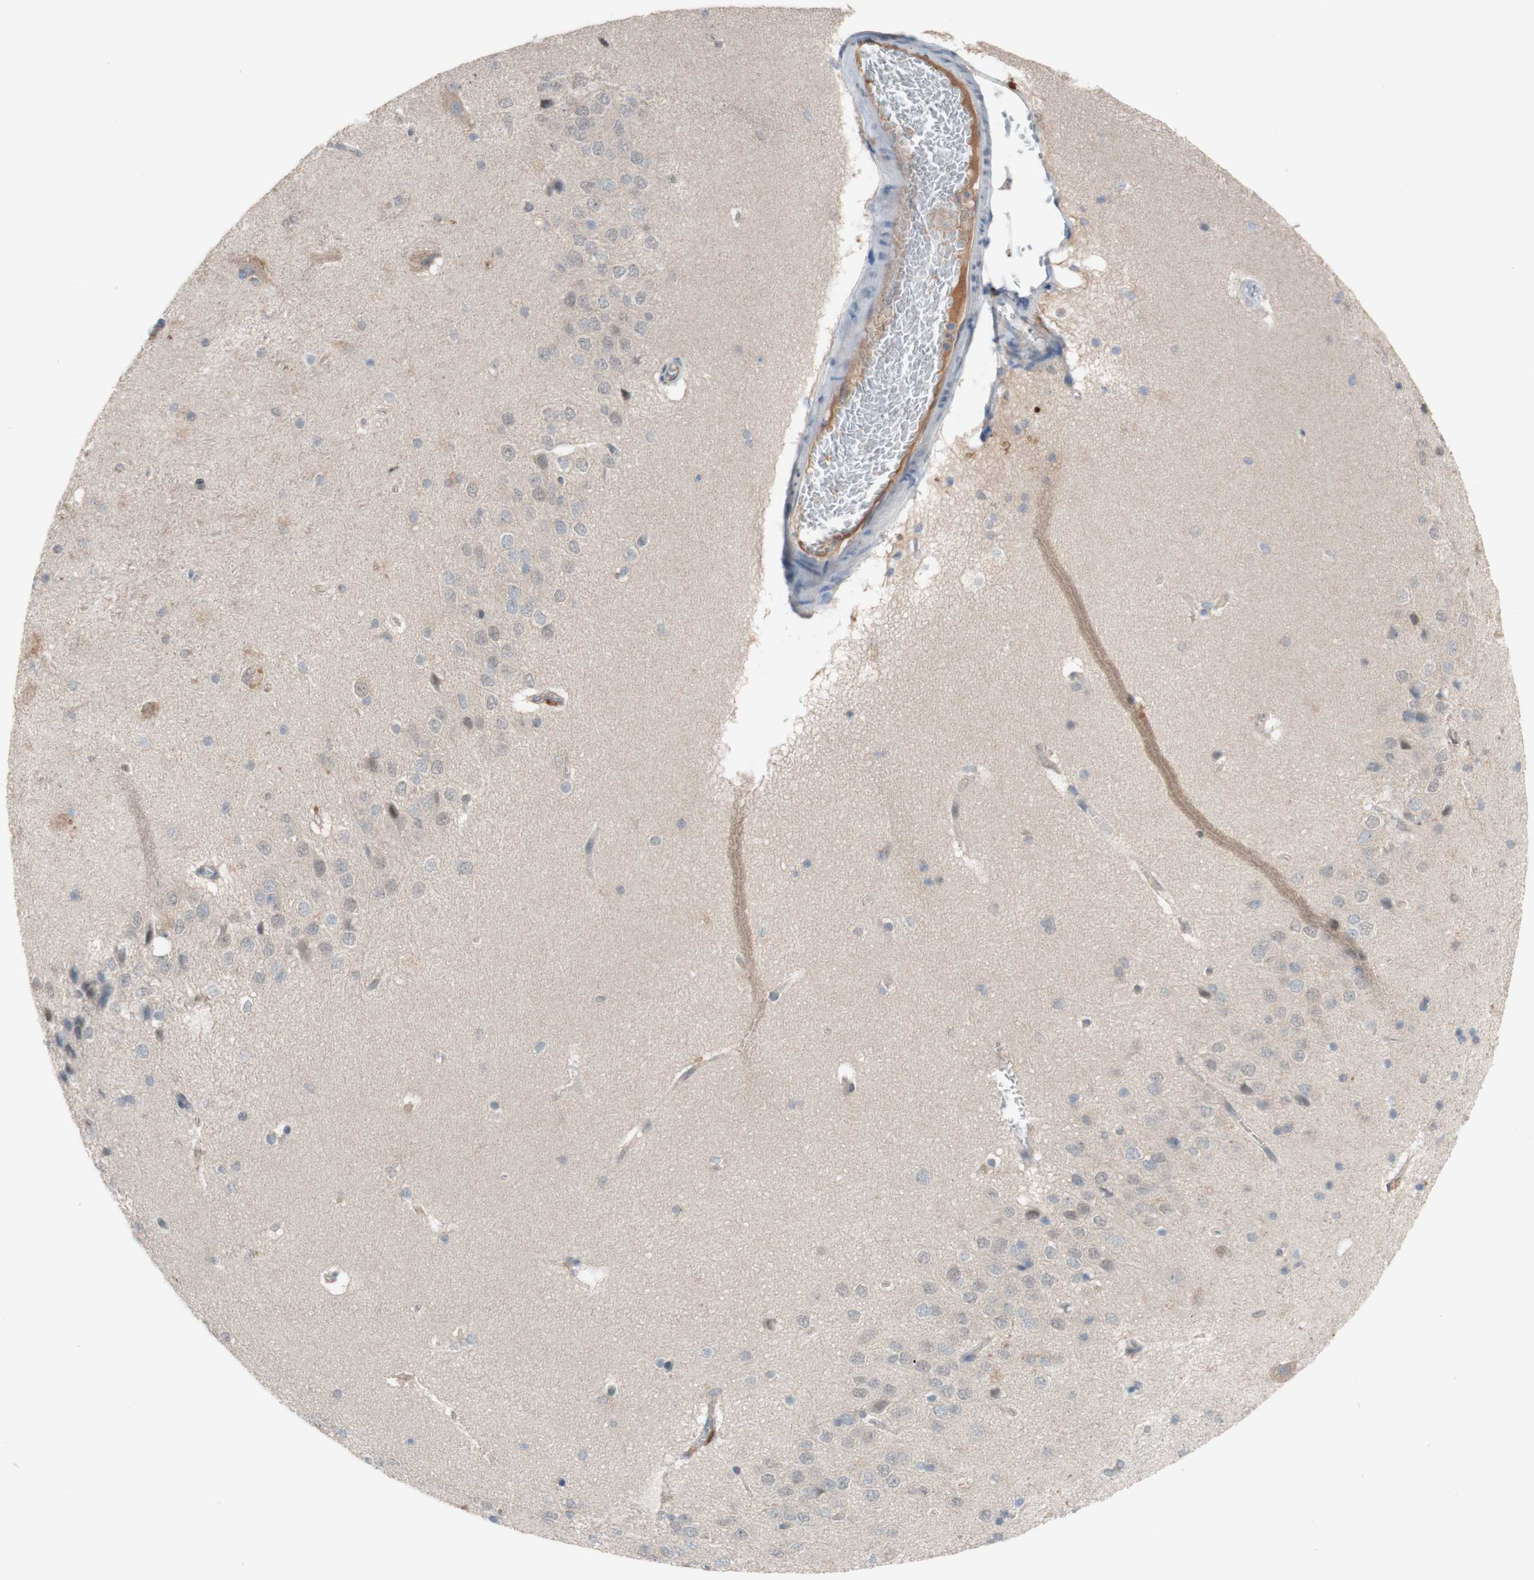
{"staining": {"intensity": "moderate", "quantity": "<25%", "location": "cytoplasmic/membranous"}, "tissue": "hippocampus", "cell_type": "Glial cells", "image_type": "normal", "snomed": [{"axis": "morphology", "description": "Normal tissue, NOS"}, {"axis": "topography", "description": "Hippocampus"}], "caption": "This micrograph shows IHC staining of normal human hippocampus, with low moderate cytoplasmic/membranous expression in about <25% of glial cells.", "gene": "PEX2", "patient": {"sex": "female", "age": 19}}